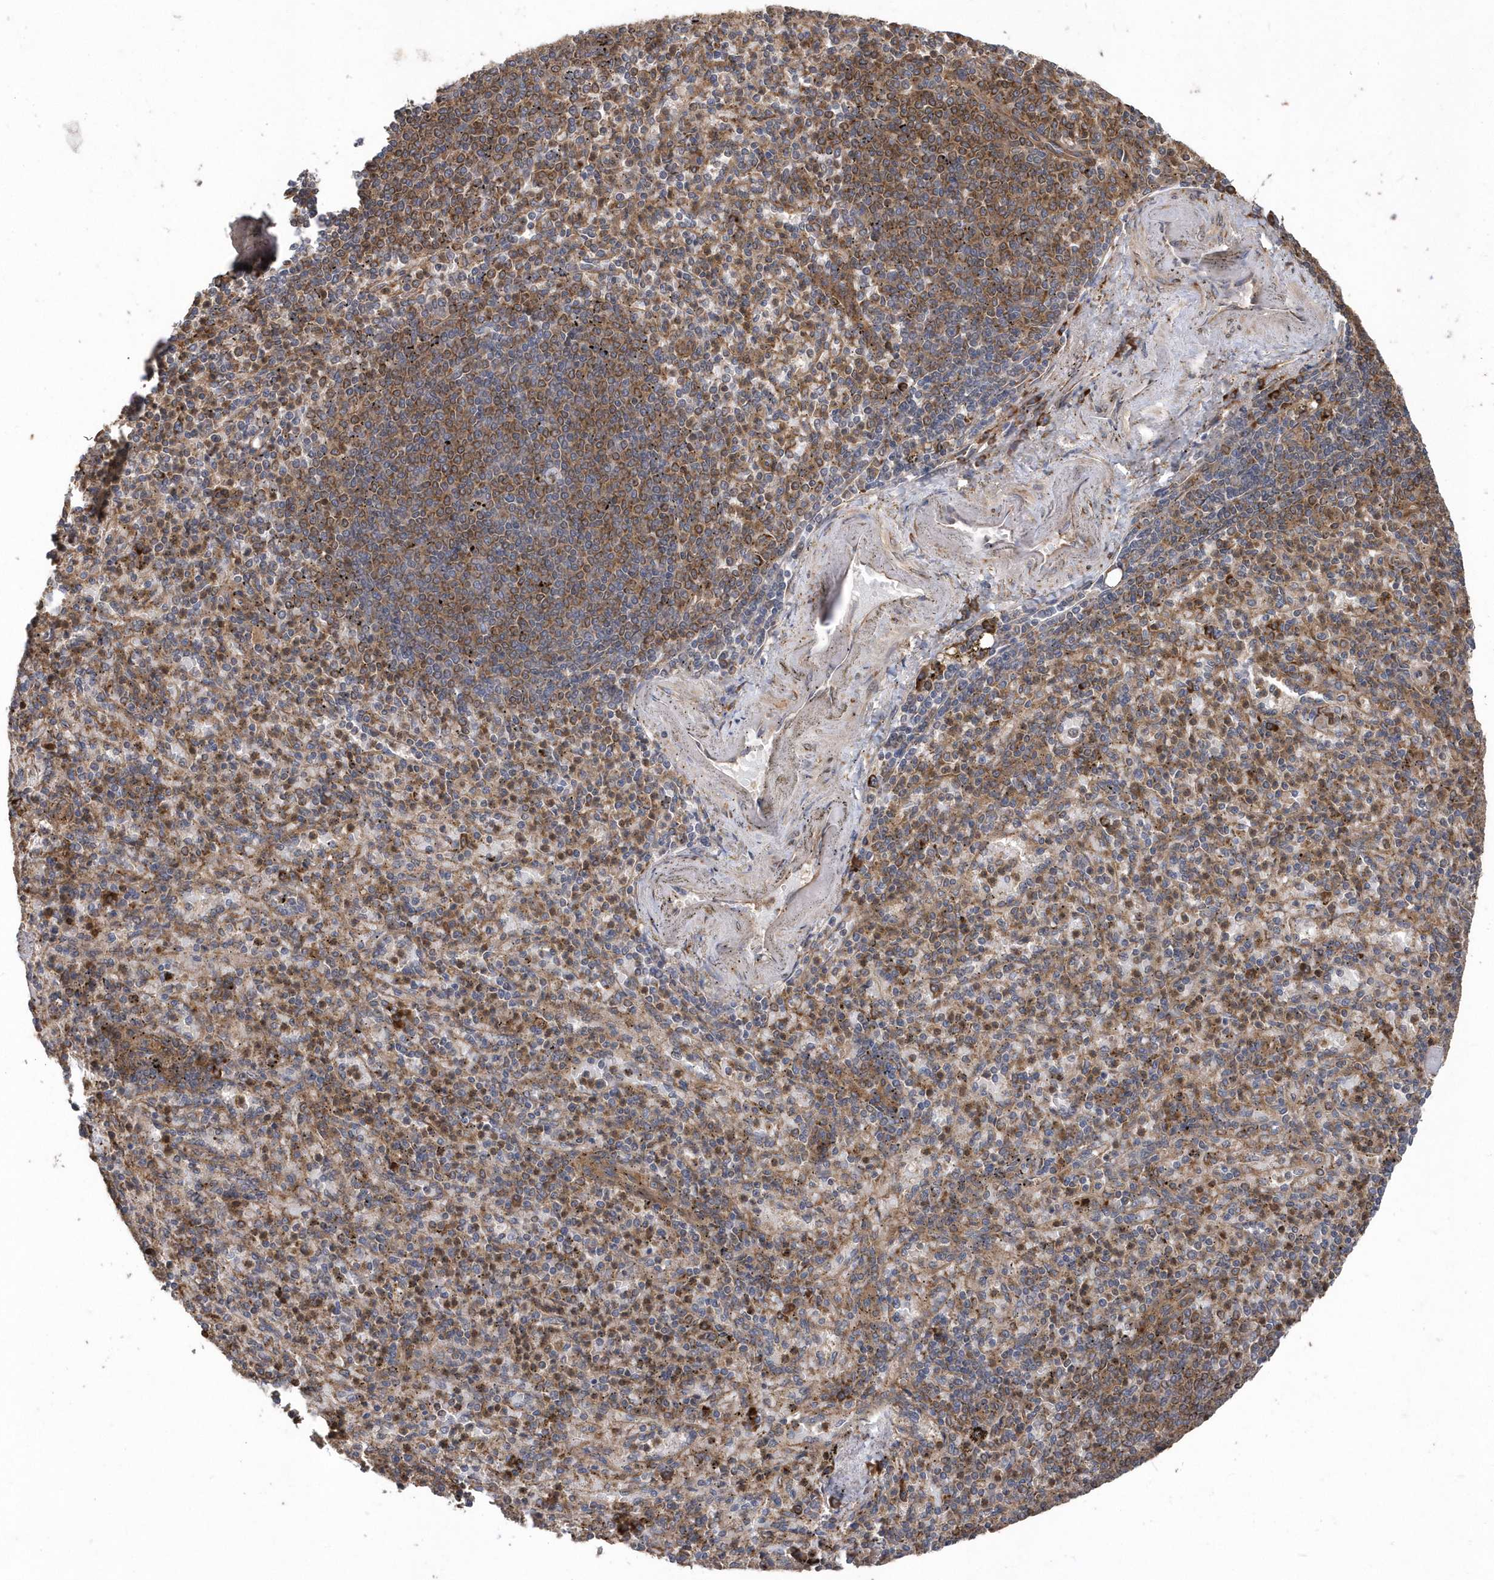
{"staining": {"intensity": "moderate", "quantity": "25%-75%", "location": "cytoplasmic/membranous"}, "tissue": "spleen", "cell_type": "Cells in red pulp", "image_type": "normal", "snomed": [{"axis": "morphology", "description": "Normal tissue, NOS"}, {"axis": "topography", "description": "Spleen"}], "caption": "A photomicrograph of spleen stained for a protein exhibits moderate cytoplasmic/membranous brown staining in cells in red pulp. (Stains: DAB (3,3'-diaminobenzidine) in brown, nuclei in blue, Microscopy: brightfield microscopy at high magnification).", "gene": "WASHC5", "patient": {"sex": "female", "age": 74}}